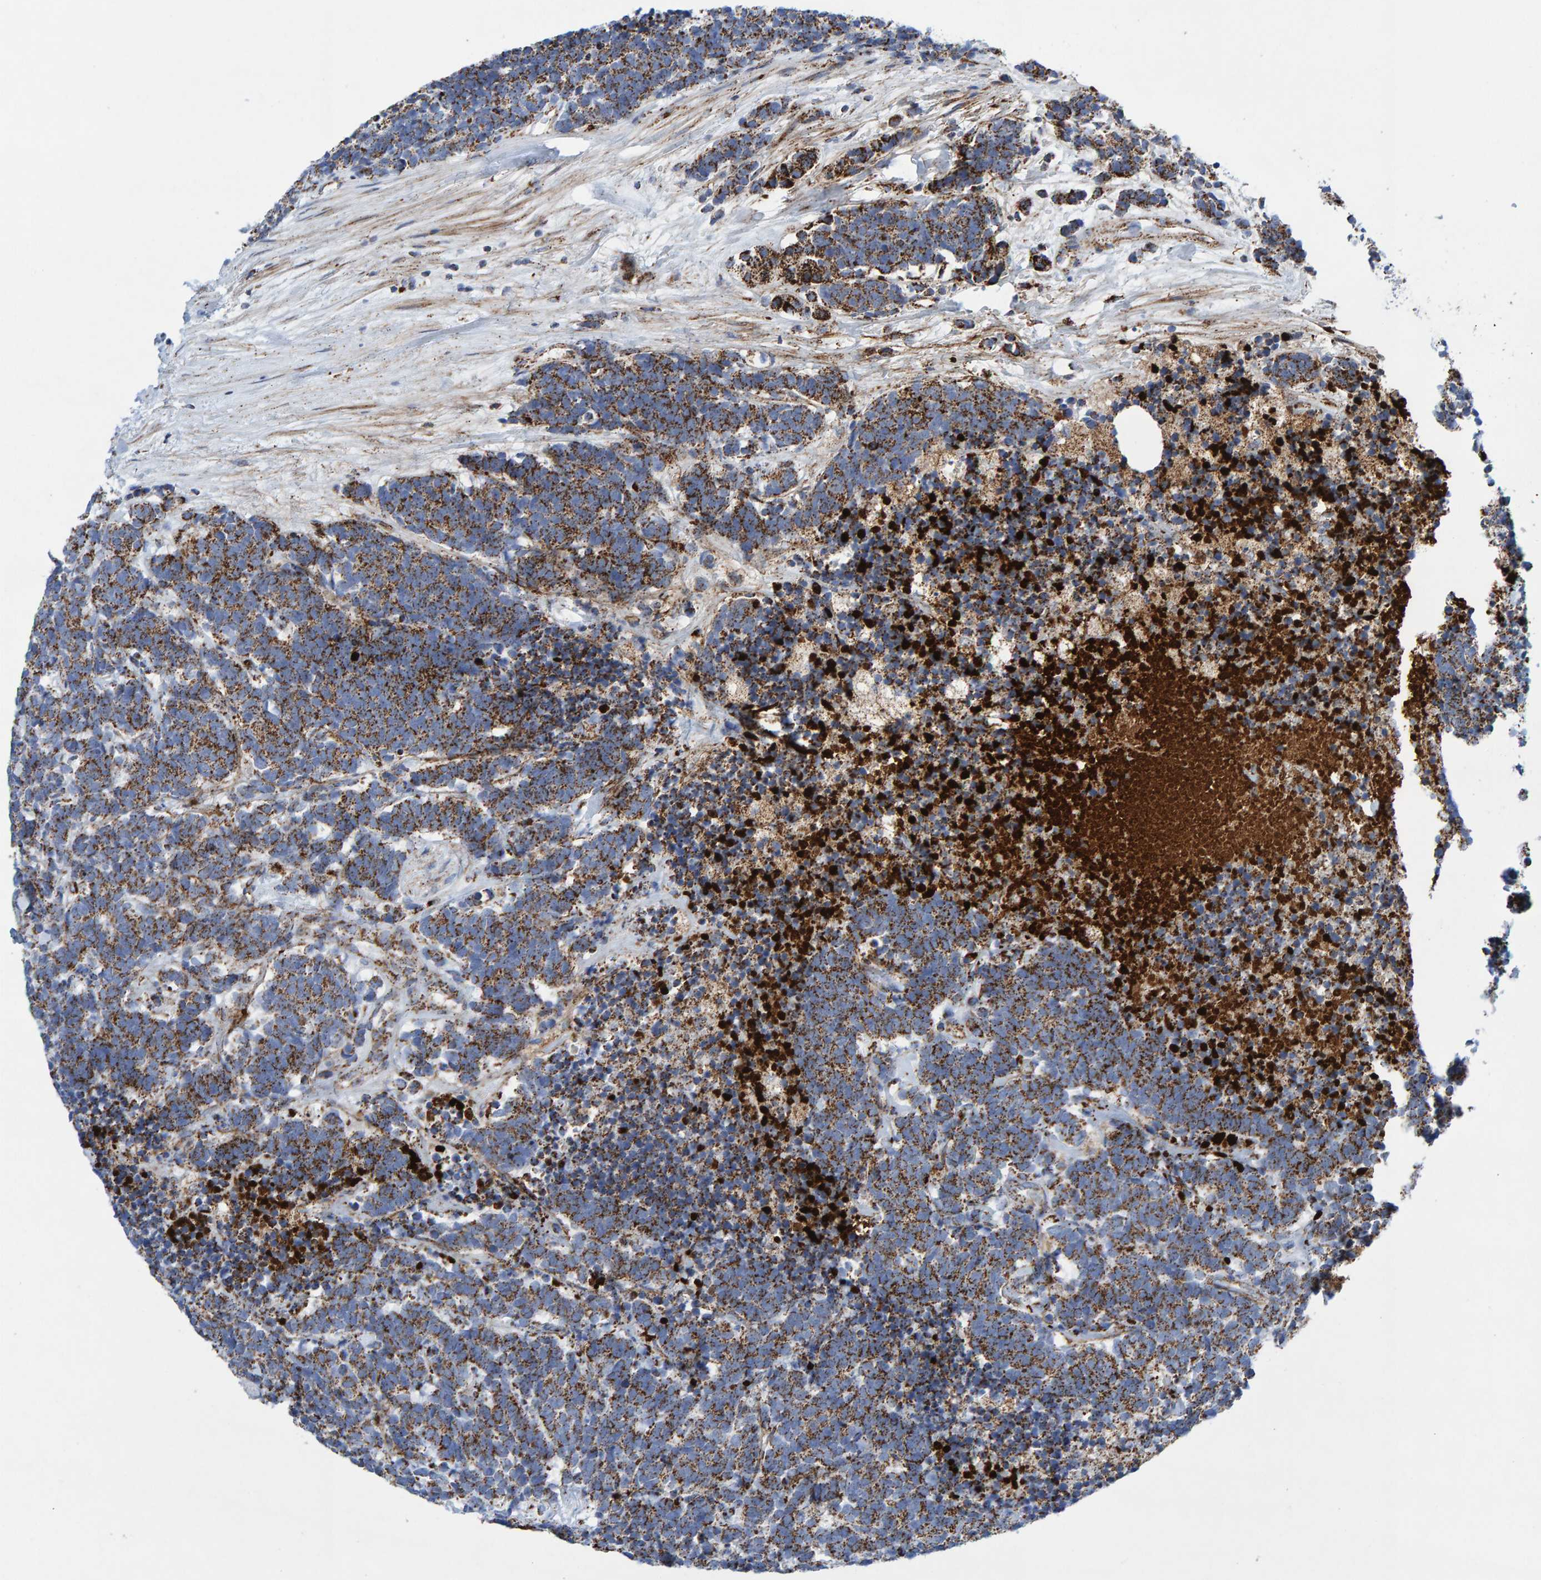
{"staining": {"intensity": "moderate", "quantity": ">75%", "location": "cytoplasmic/membranous"}, "tissue": "carcinoid", "cell_type": "Tumor cells", "image_type": "cancer", "snomed": [{"axis": "morphology", "description": "Carcinoma, NOS"}, {"axis": "morphology", "description": "Carcinoid, malignant, NOS"}, {"axis": "topography", "description": "Urinary bladder"}], "caption": "There is medium levels of moderate cytoplasmic/membranous expression in tumor cells of carcinoma, as demonstrated by immunohistochemical staining (brown color).", "gene": "GGTA1", "patient": {"sex": "male", "age": 57}}